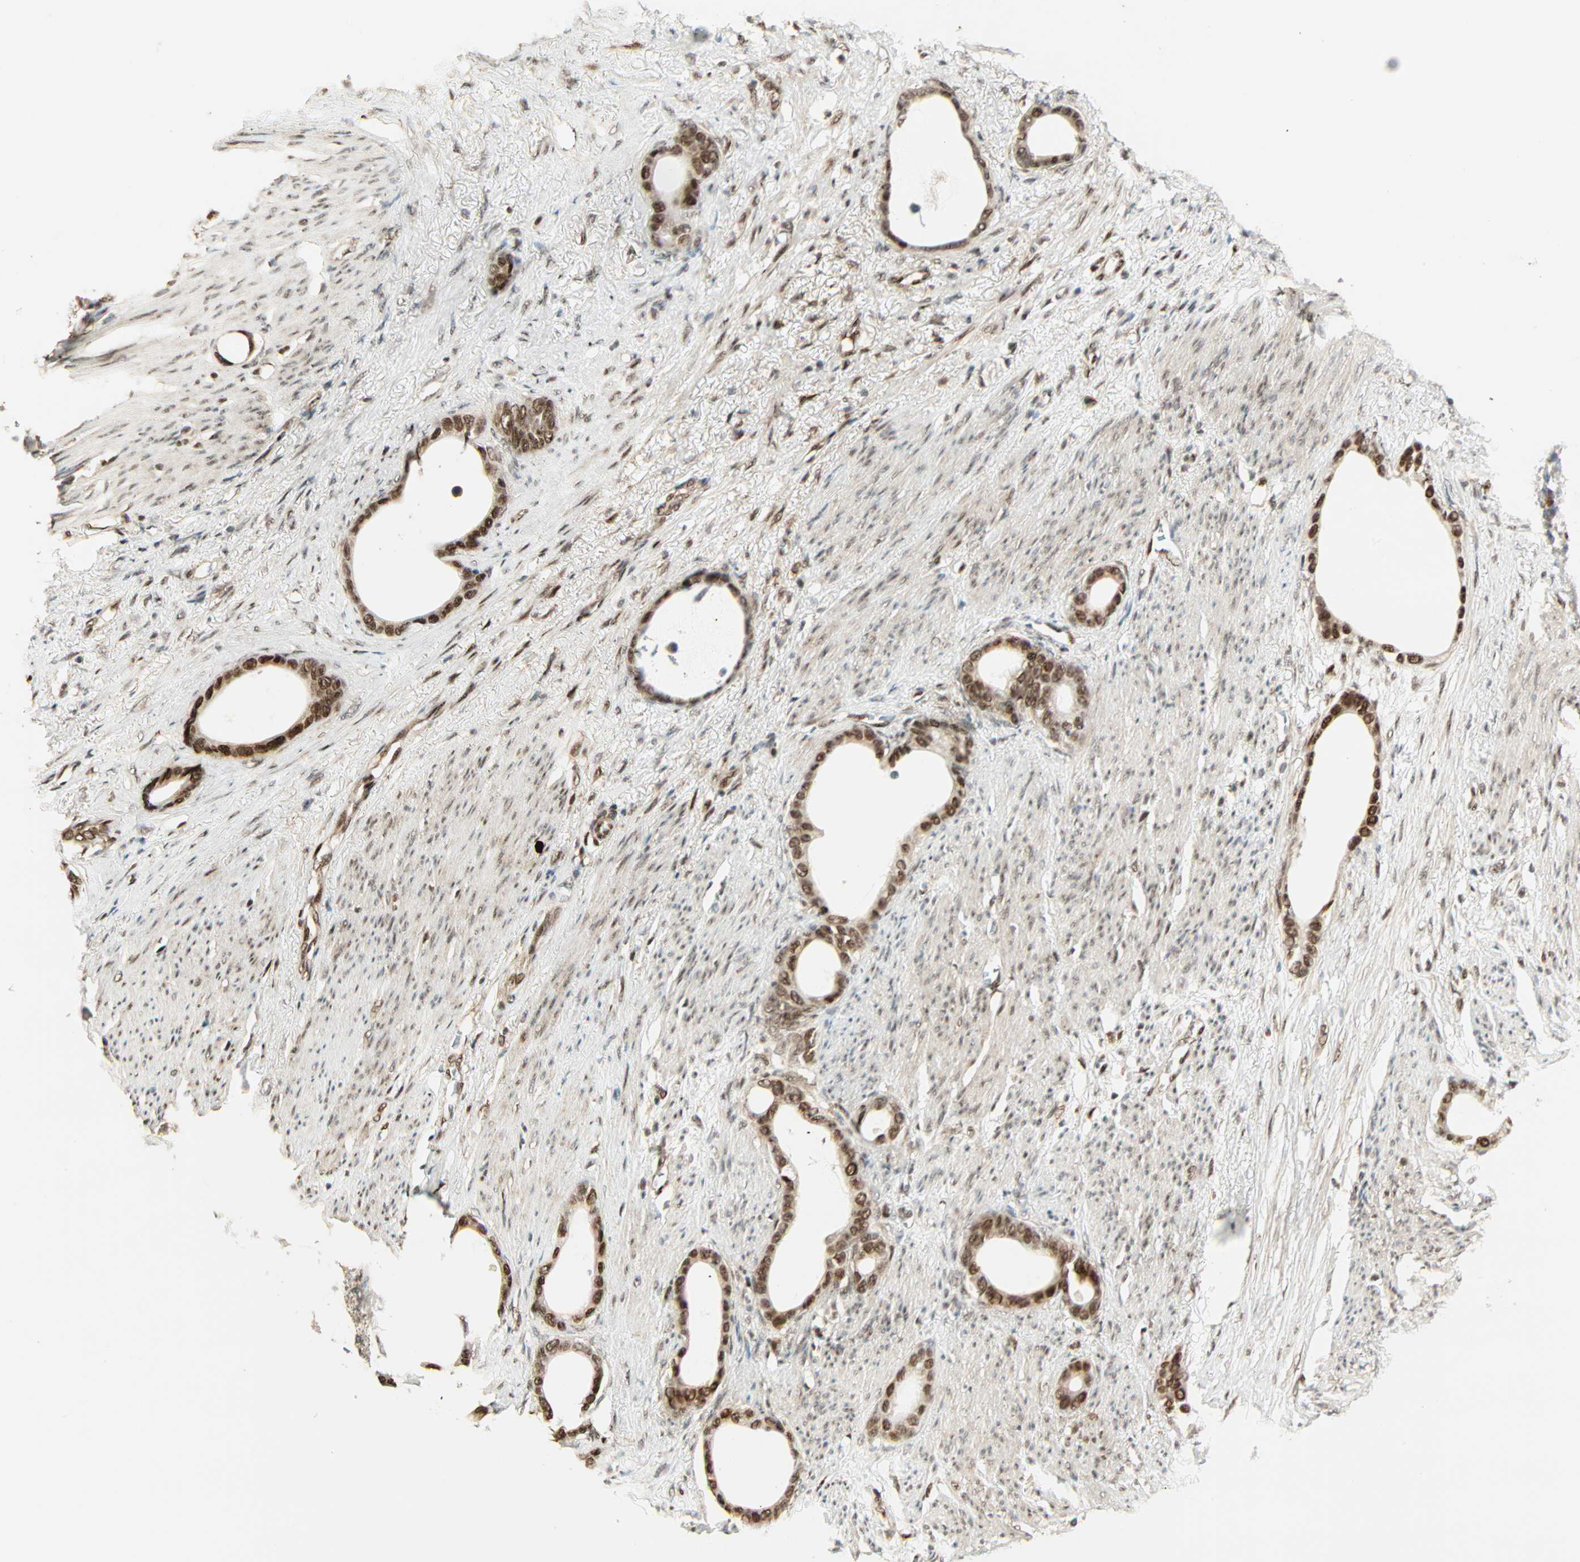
{"staining": {"intensity": "strong", "quantity": ">75%", "location": "cytoplasmic/membranous,nuclear"}, "tissue": "stomach cancer", "cell_type": "Tumor cells", "image_type": "cancer", "snomed": [{"axis": "morphology", "description": "Adenocarcinoma, NOS"}, {"axis": "topography", "description": "Stomach"}], "caption": "A high-resolution micrograph shows IHC staining of adenocarcinoma (stomach), which shows strong cytoplasmic/membranous and nuclear expression in approximately >75% of tumor cells.", "gene": "PNPLA6", "patient": {"sex": "female", "age": 75}}